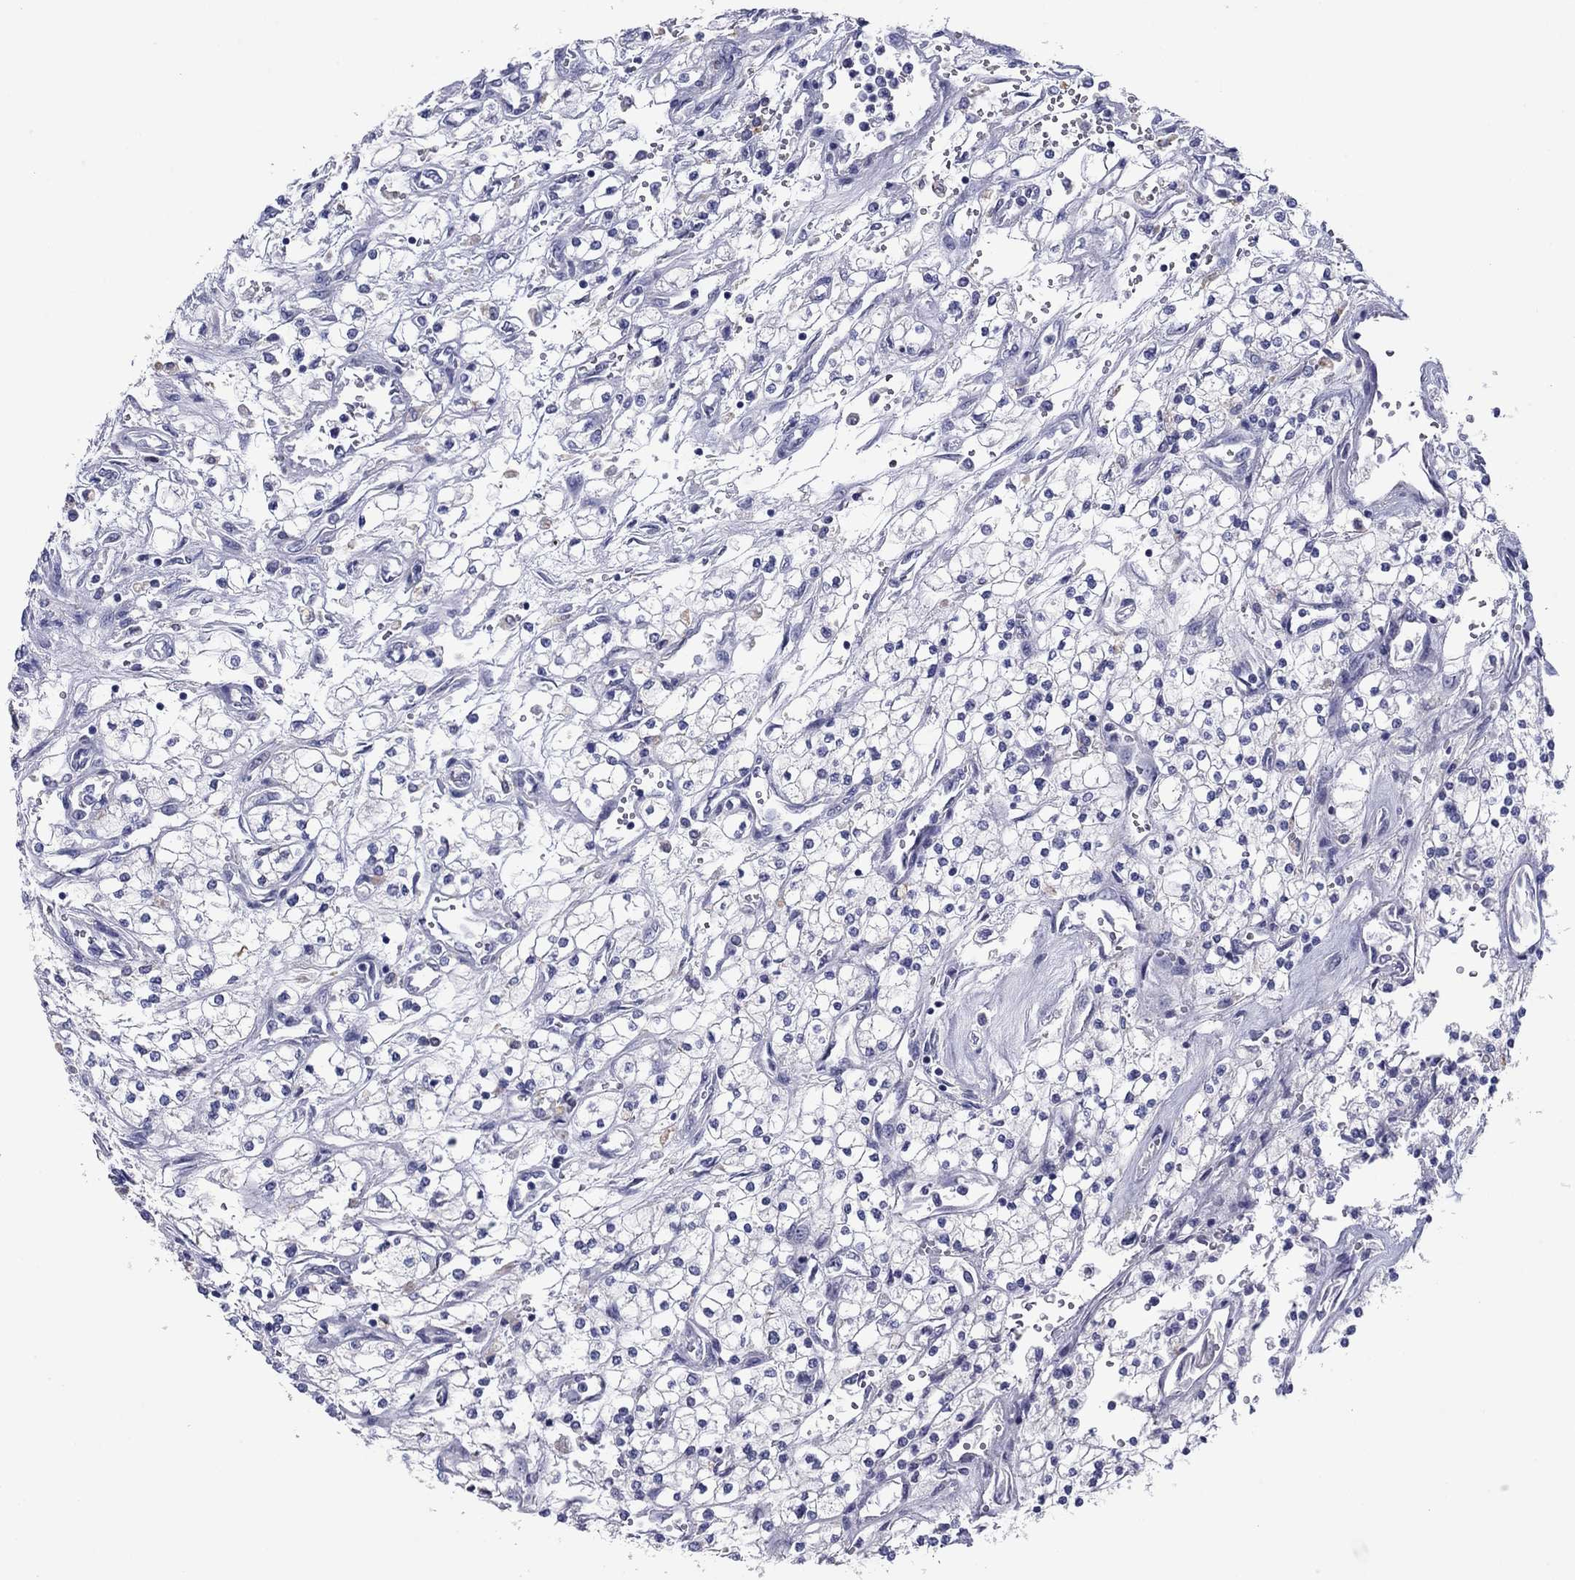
{"staining": {"intensity": "negative", "quantity": "none", "location": "none"}, "tissue": "renal cancer", "cell_type": "Tumor cells", "image_type": "cancer", "snomed": [{"axis": "morphology", "description": "Adenocarcinoma, NOS"}, {"axis": "topography", "description": "Kidney"}], "caption": "Histopathology image shows no significant protein staining in tumor cells of renal cancer.", "gene": "TCFL5", "patient": {"sex": "male", "age": 80}}